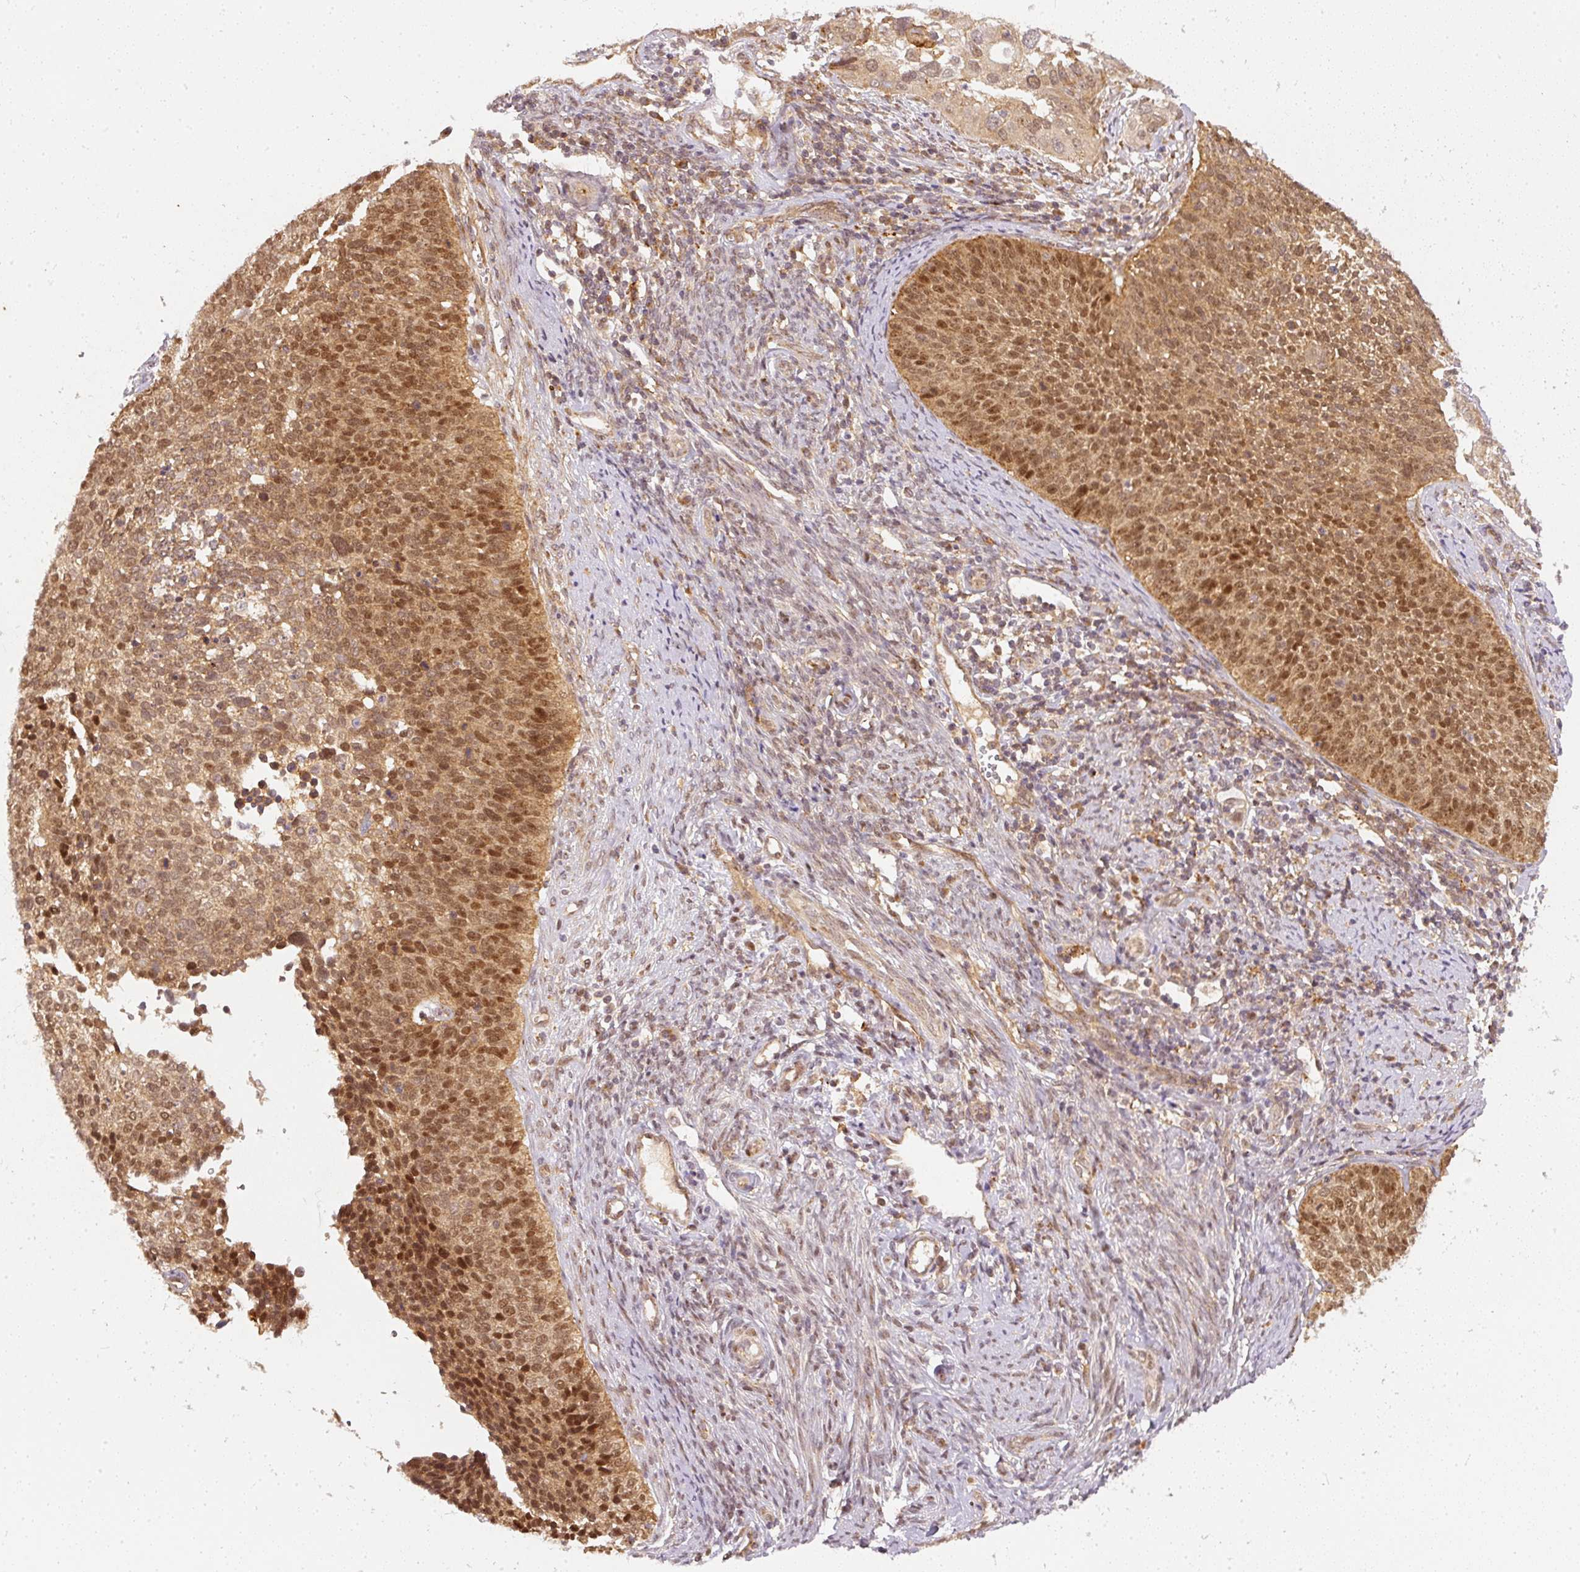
{"staining": {"intensity": "moderate", "quantity": ">75%", "location": "cytoplasmic/membranous,nuclear"}, "tissue": "cervical cancer", "cell_type": "Tumor cells", "image_type": "cancer", "snomed": [{"axis": "morphology", "description": "Squamous cell carcinoma, NOS"}, {"axis": "topography", "description": "Cervix"}], "caption": "Immunohistochemical staining of squamous cell carcinoma (cervical) demonstrates moderate cytoplasmic/membranous and nuclear protein positivity in about >75% of tumor cells.", "gene": "ZNF580", "patient": {"sex": "female", "age": 34}}